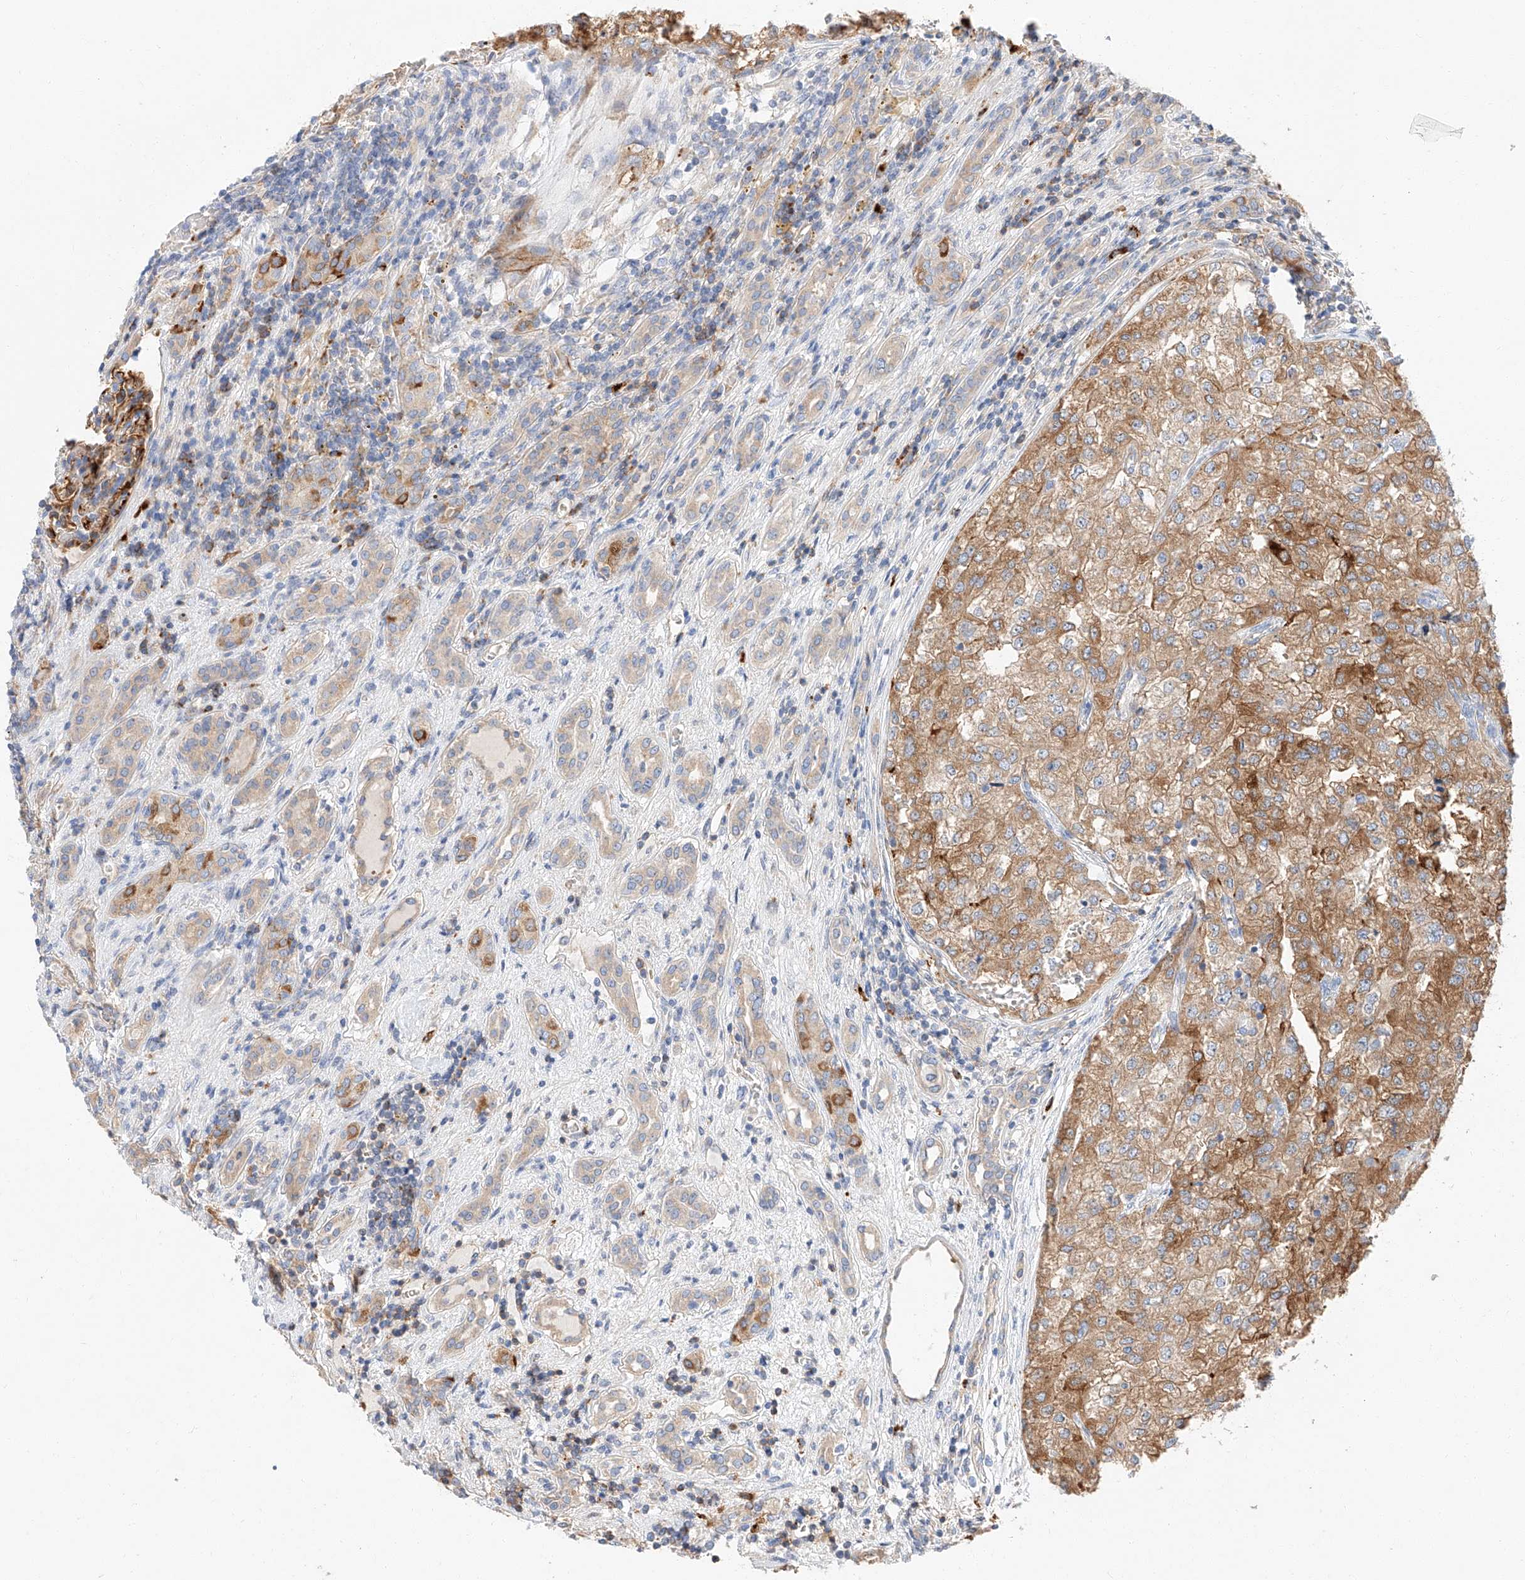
{"staining": {"intensity": "moderate", "quantity": ">75%", "location": "cytoplasmic/membranous"}, "tissue": "renal cancer", "cell_type": "Tumor cells", "image_type": "cancer", "snomed": [{"axis": "morphology", "description": "Adenocarcinoma, NOS"}, {"axis": "topography", "description": "Kidney"}], "caption": "Renal cancer stained for a protein (brown) shows moderate cytoplasmic/membranous positive positivity in about >75% of tumor cells.", "gene": "GLMN", "patient": {"sex": "female", "age": 54}}